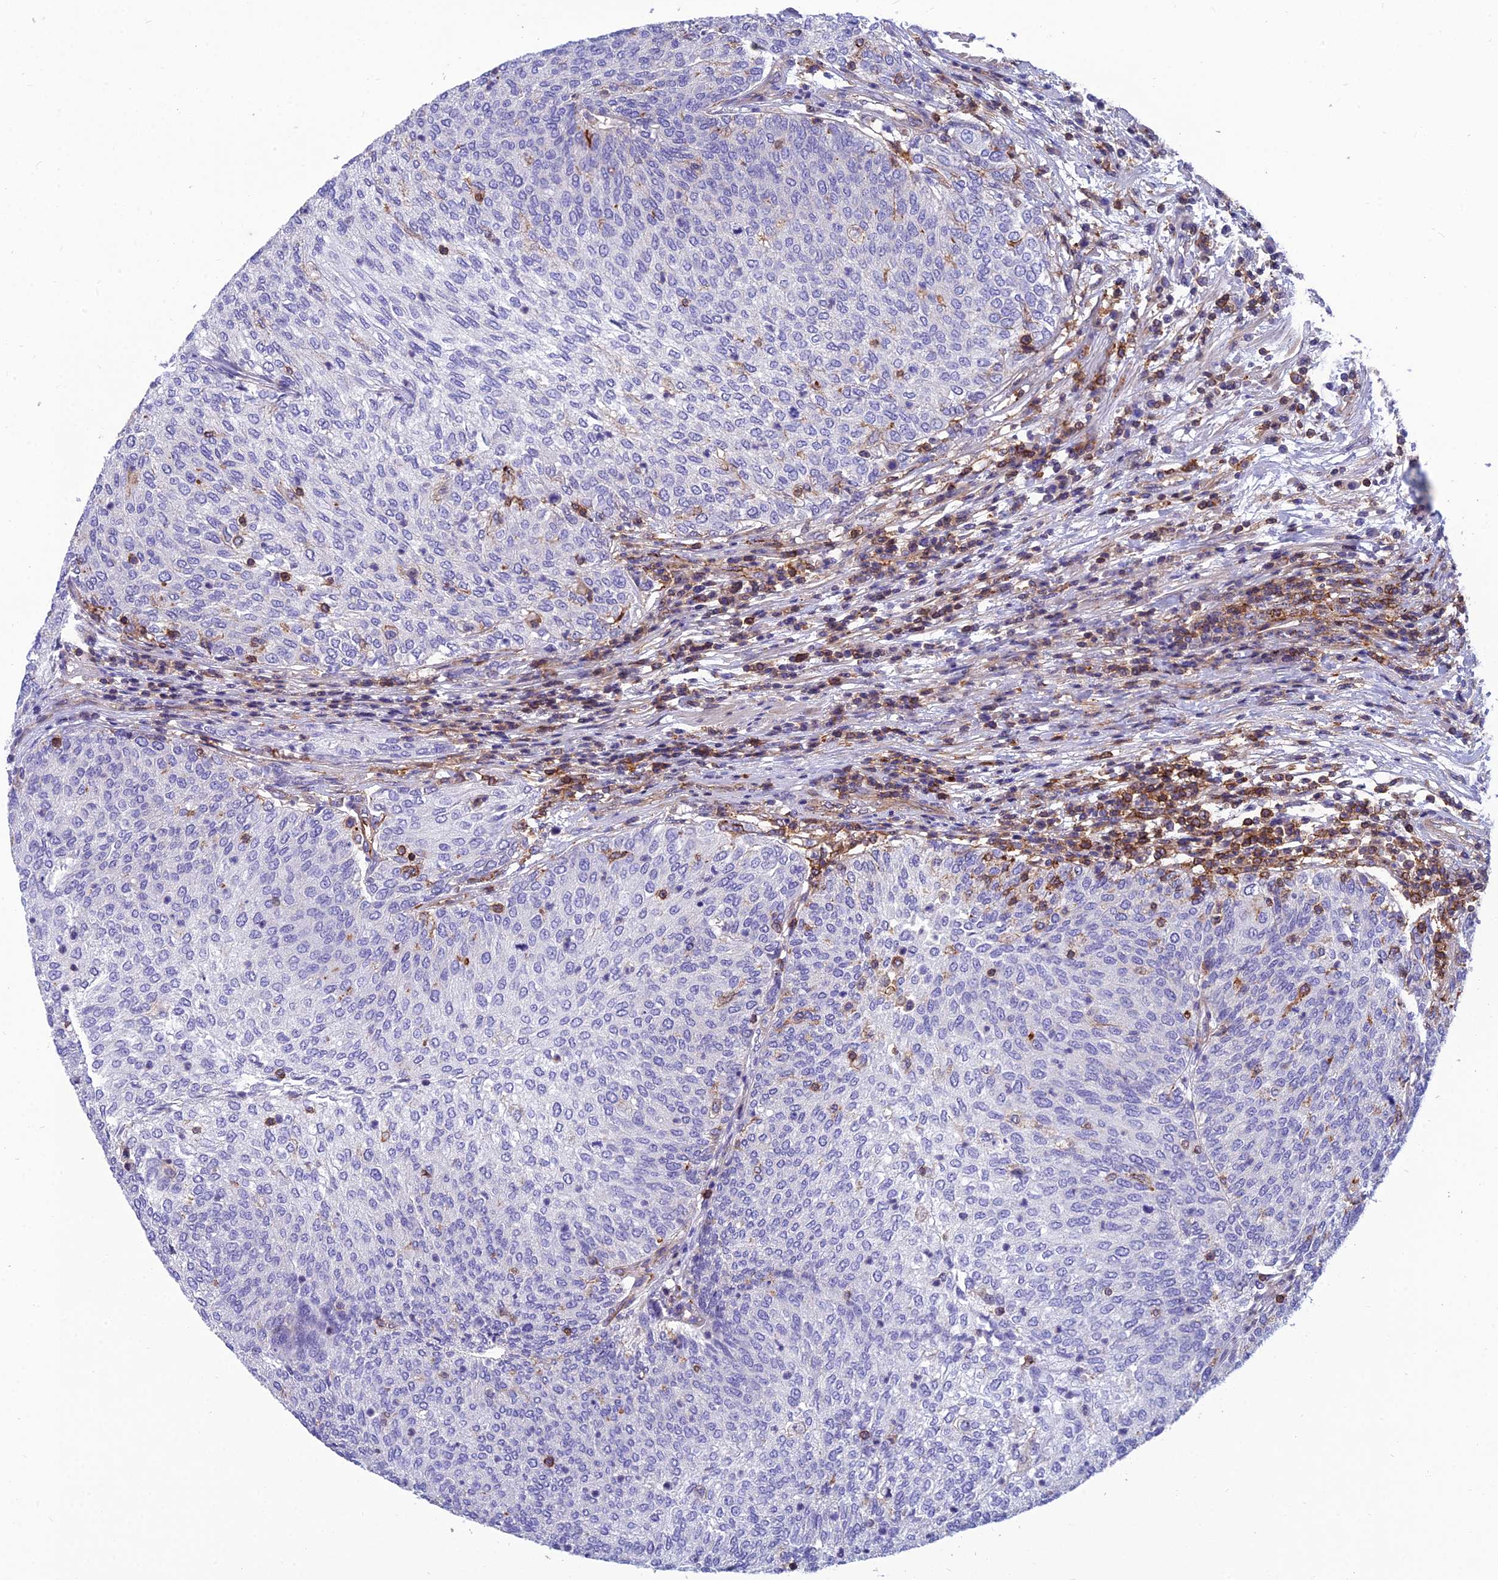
{"staining": {"intensity": "negative", "quantity": "none", "location": "none"}, "tissue": "urothelial cancer", "cell_type": "Tumor cells", "image_type": "cancer", "snomed": [{"axis": "morphology", "description": "Urothelial carcinoma, Low grade"}, {"axis": "topography", "description": "Urinary bladder"}], "caption": "Urothelial carcinoma (low-grade) stained for a protein using immunohistochemistry (IHC) demonstrates no staining tumor cells.", "gene": "PPP1R18", "patient": {"sex": "female", "age": 79}}